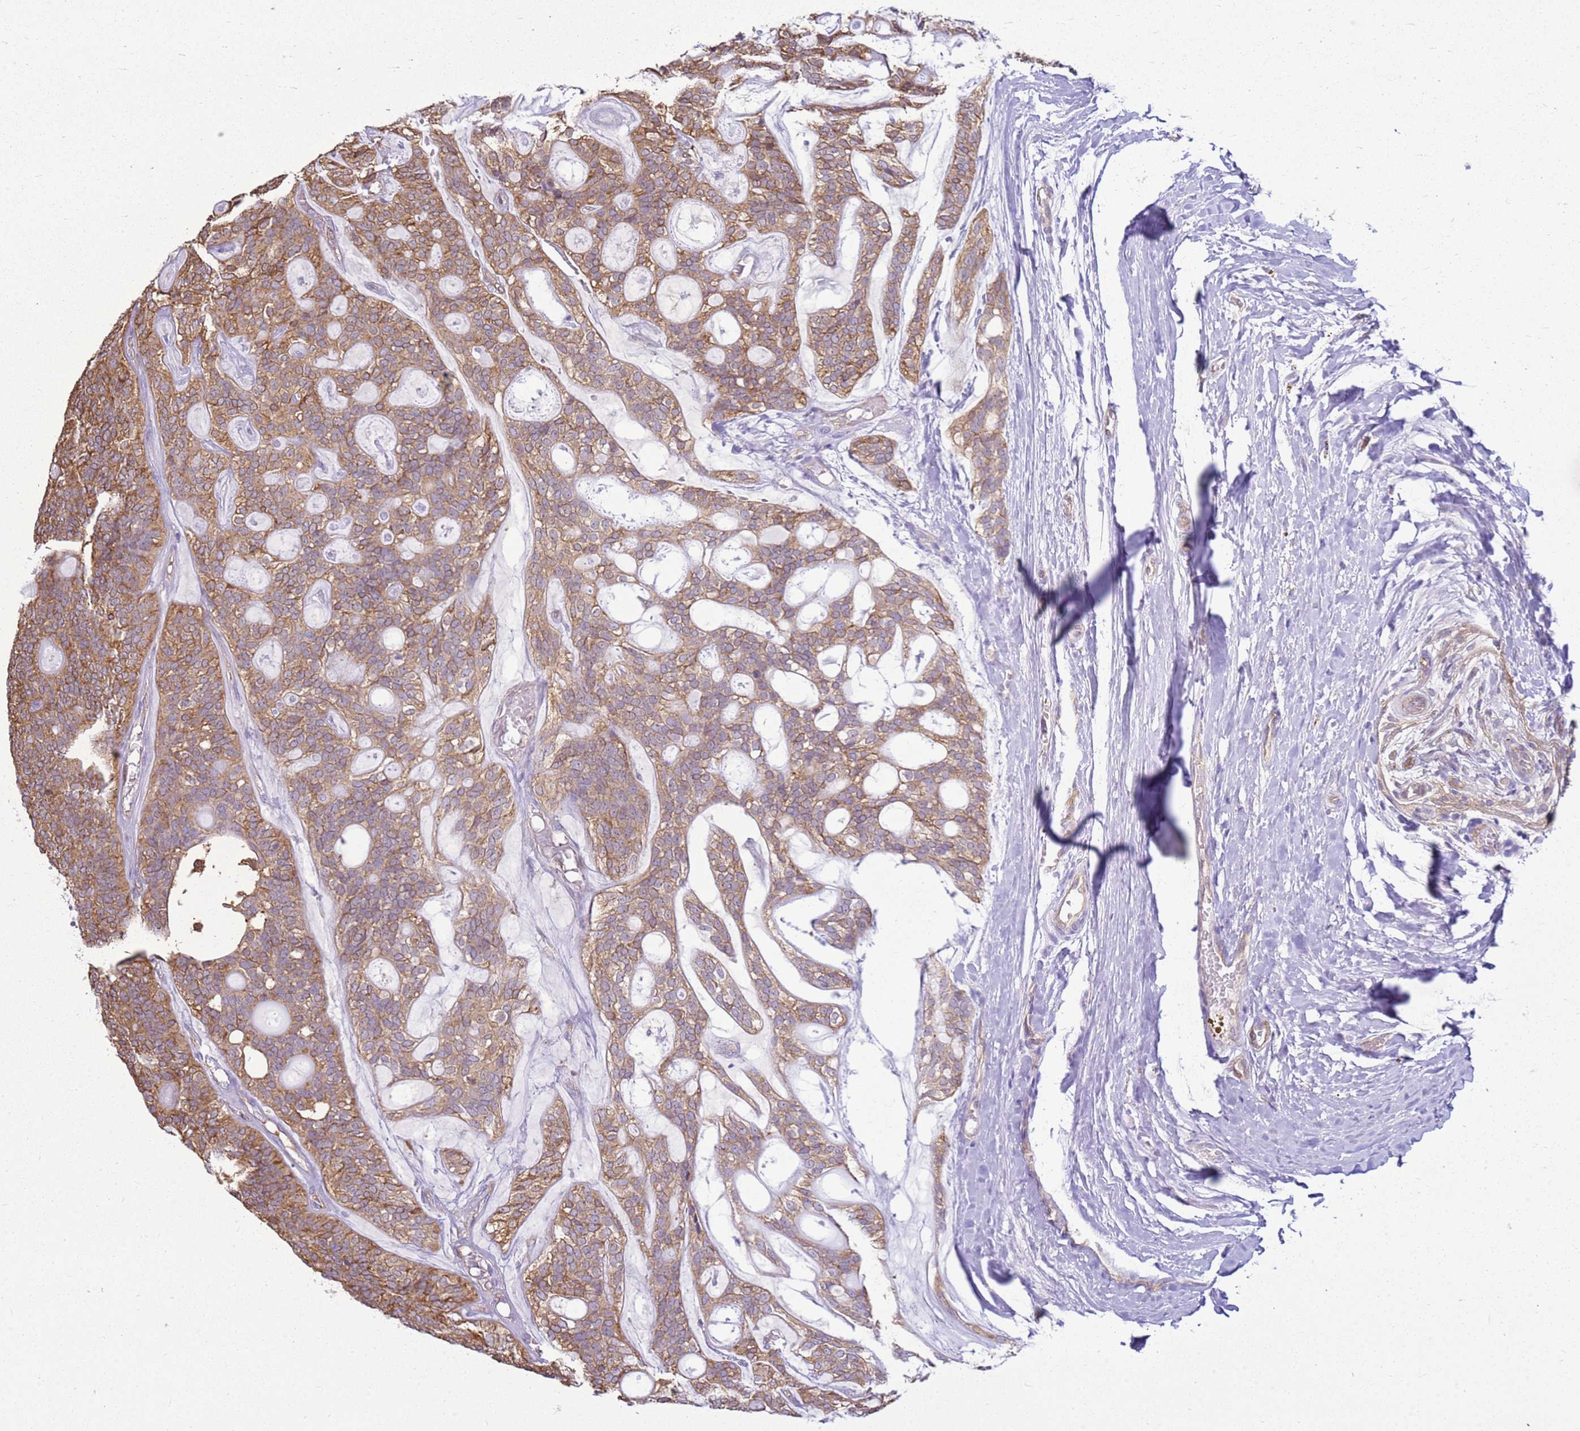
{"staining": {"intensity": "moderate", "quantity": ">75%", "location": "cytoplasmic/membranous"}, "tissue": "head and neck cancer", "cell_type": "Tumor cells", "image_type": "cancer", "snomed": [{"axis": "morphology", "description": "Adenocarcinoma, NOS"}, {"axis": "topography", "description": "Head-Neck"}], "caption": "Human adenocarcinoma (head and neck) stained with a brown dye shows moderate cytoplasmic/membranous positive positivity in approximately >75% of tumor cells.", "gene": "YWHAE", "patient": {"sex": "male", "age": 66}}